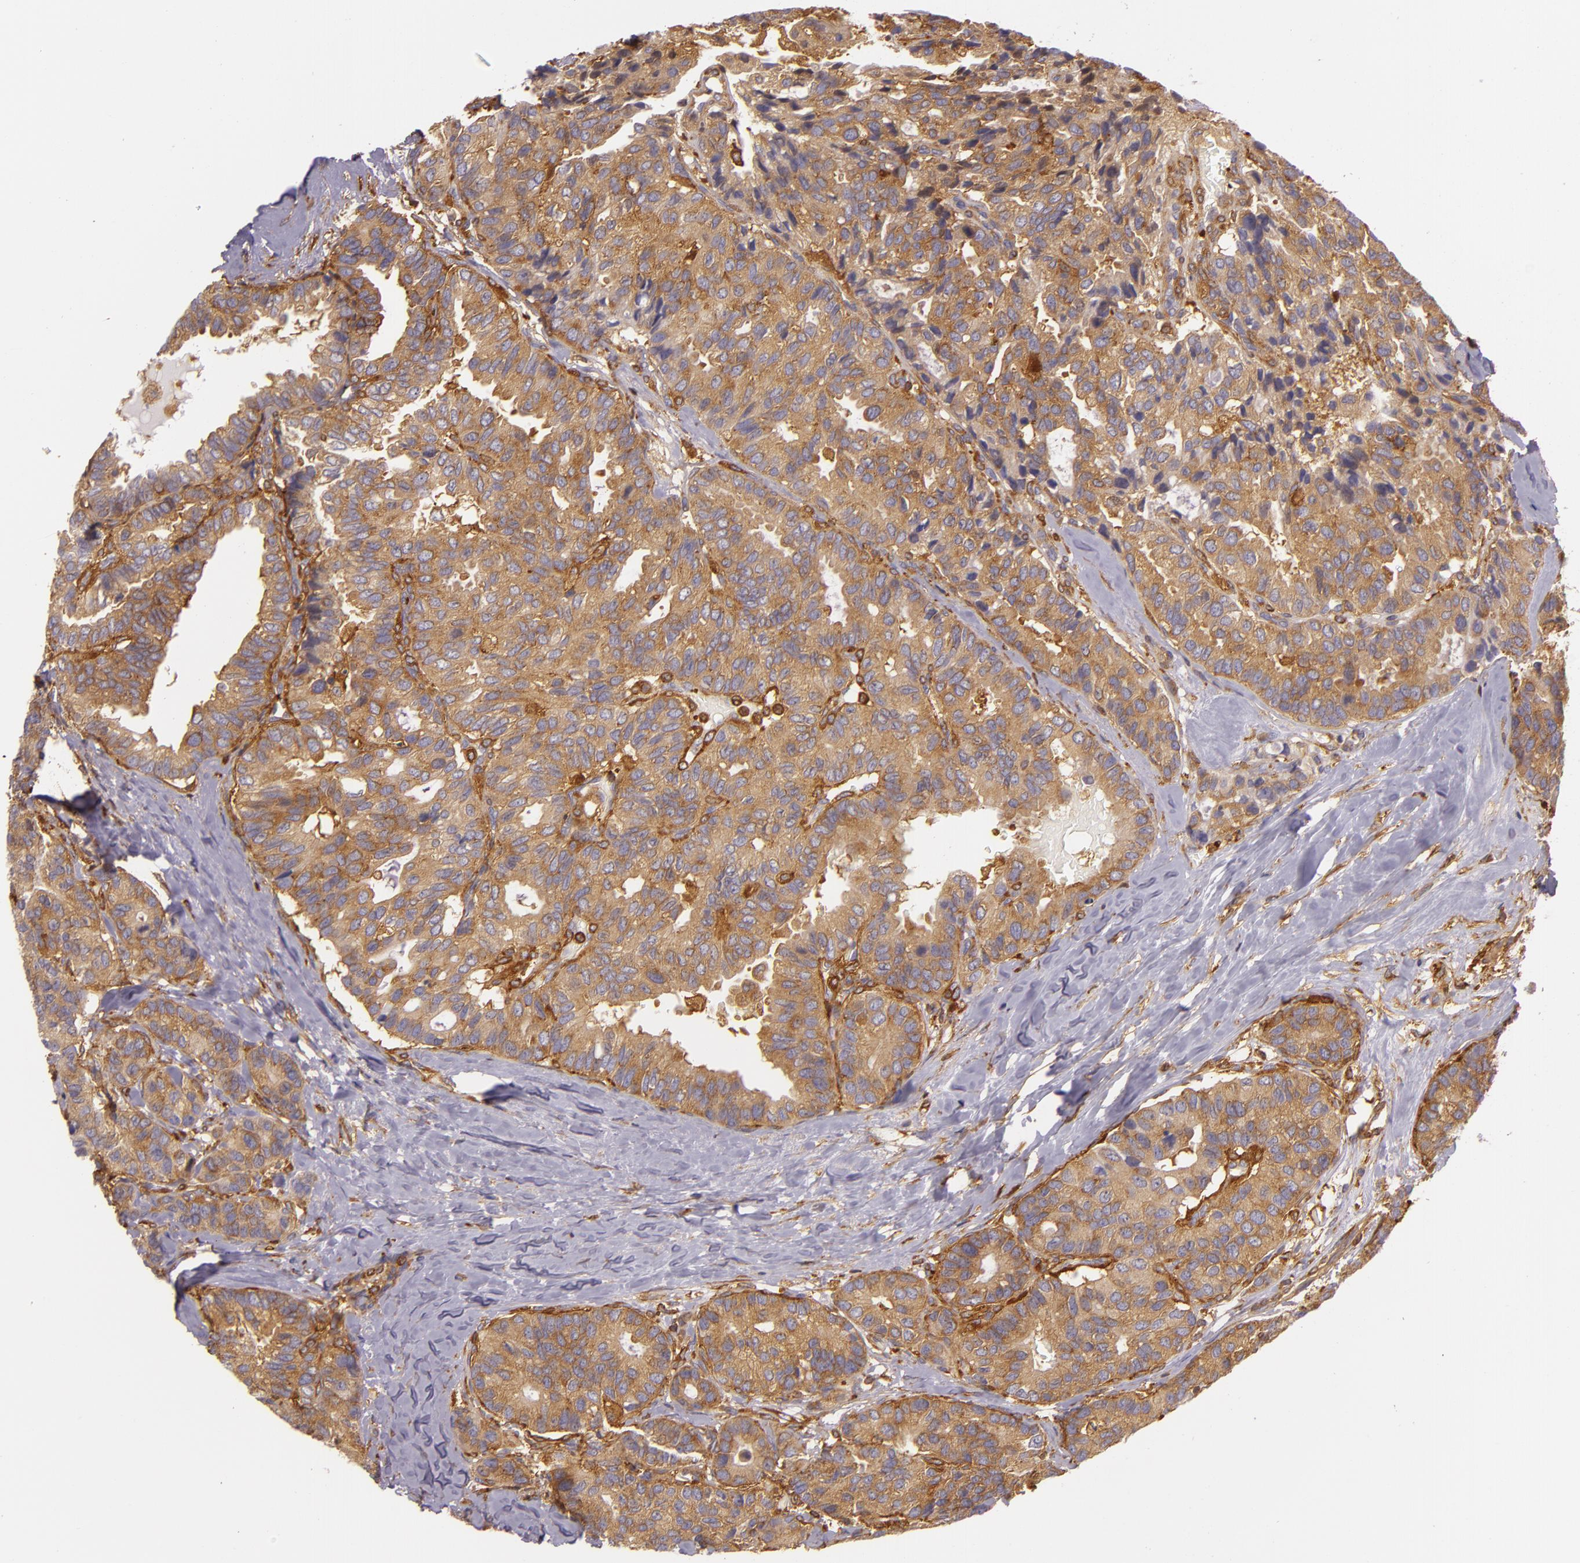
{"staining": {"intensity": "moderate", "quantity": ">75%", "location": "cytoplasmic/membranous"}, "tissue": "breast cancer", "cell_type": "Tumor cells", "image_type": "cancer", "snomed": [{"axis": "morphology", "description": "Duct carcinoma"}, {"axis": "topography", "description": "Breast"}], "caption": "Protein expression analysis of infiltrating ductal carcinoma (breast) demonstrates moderate cytoplasmic/membranous positivity in about >75% of tumor cells.", "gene": "TLN1", "patient": {"sex": "female", "age": 69}}